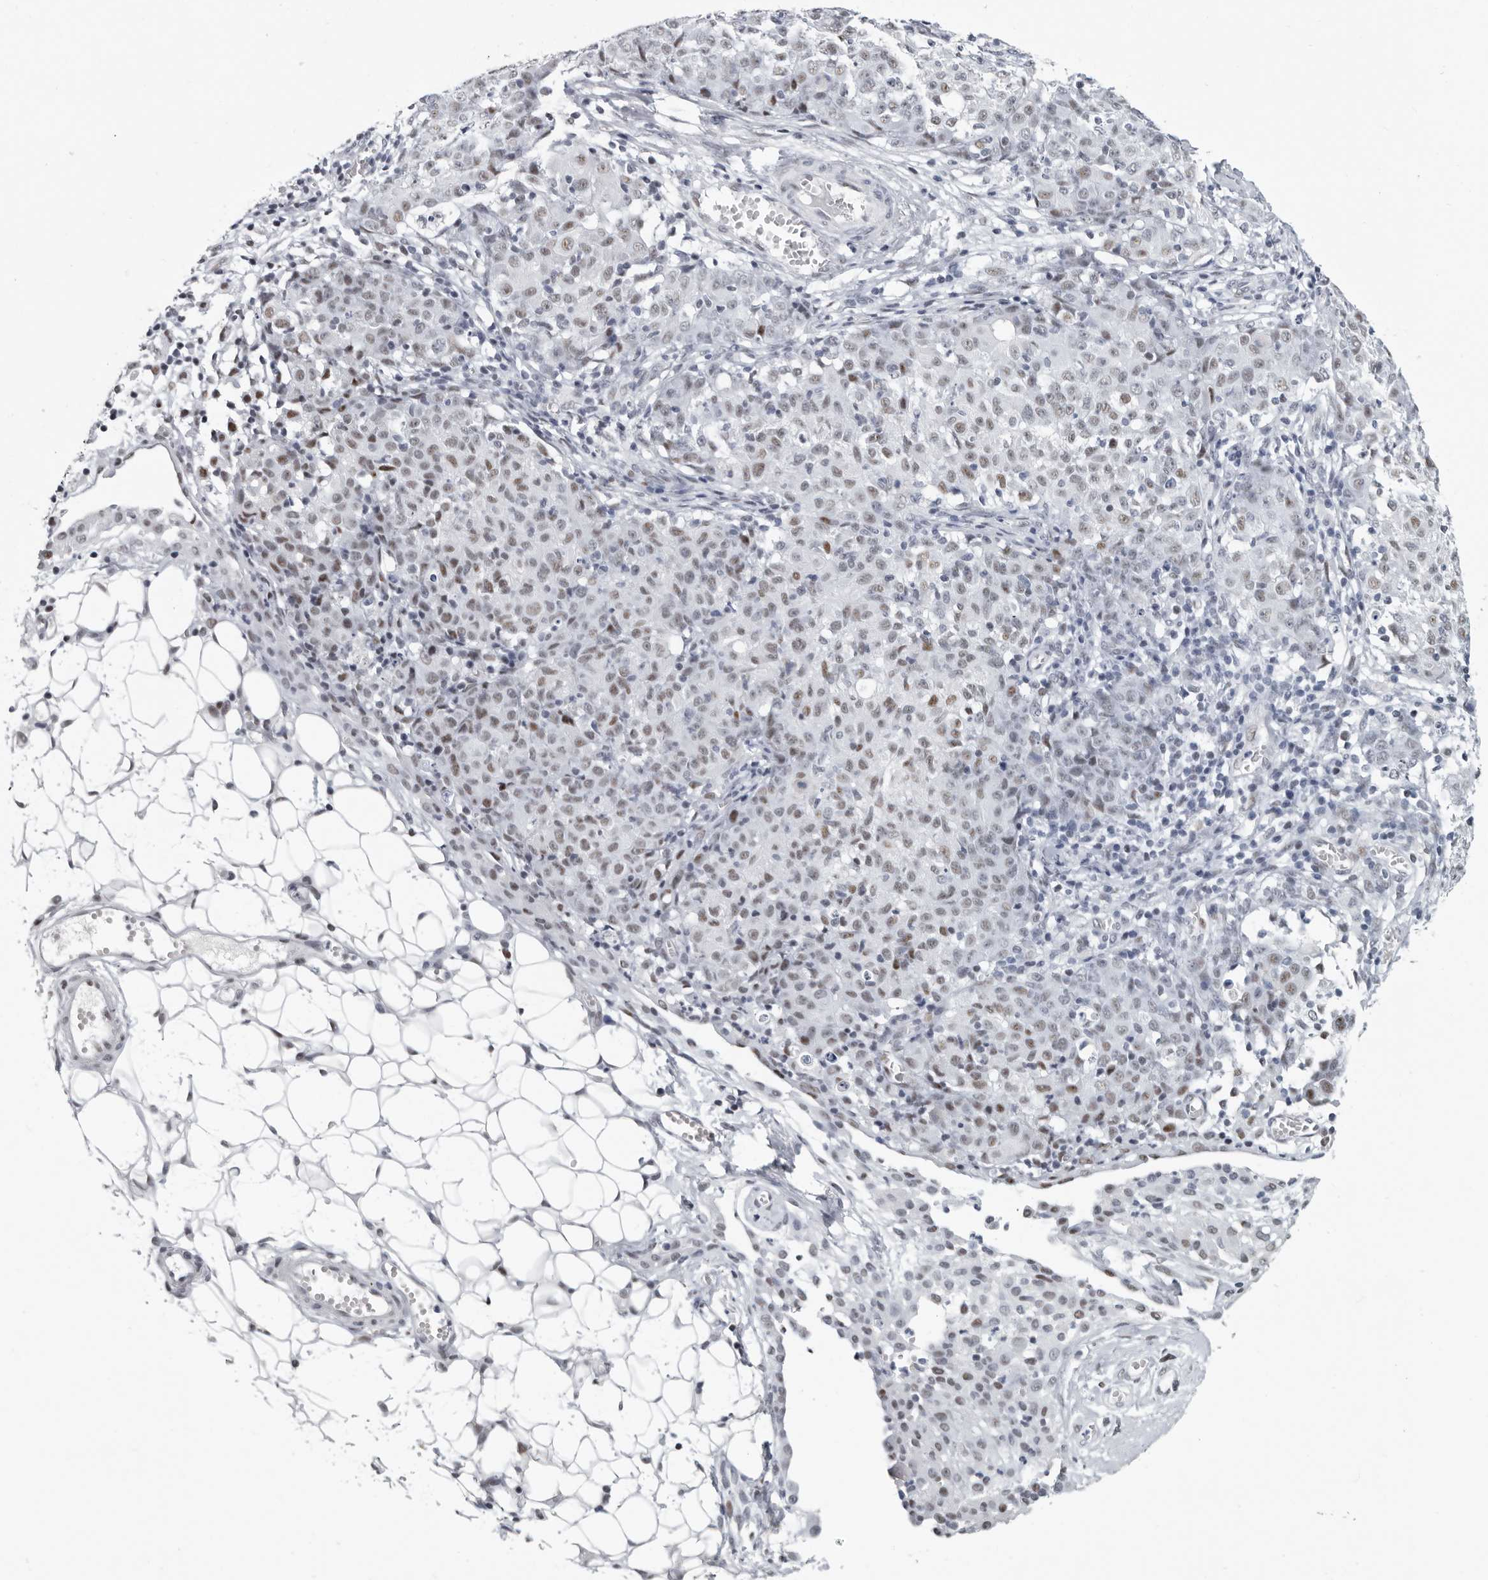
{"staining": {"intensity": "weak", "quantity": ">75%", "location": "nuclear"}, "tissue": "ovarian cancer", "cell_type": "Tumor cells", "image_type": "cancer", "snomed": [{"axis": "morphology", "description": "Carcinoma, endometroid"}, {"axis": "topography", "description": "Ovary"}], "caption": "A high-resolution micrograph shows immunohistochemistry staining of endometroid carcinoma (ovarian), which reveals weak nuclear positivity in approximately >75% of tumor cells. (Stains: DAB in brown, nuclei in blue, Microscopy: brightfield microscopy at high magnification).", "gene": "WRAP73", "patient": {"sex": "female", "age": 42}}